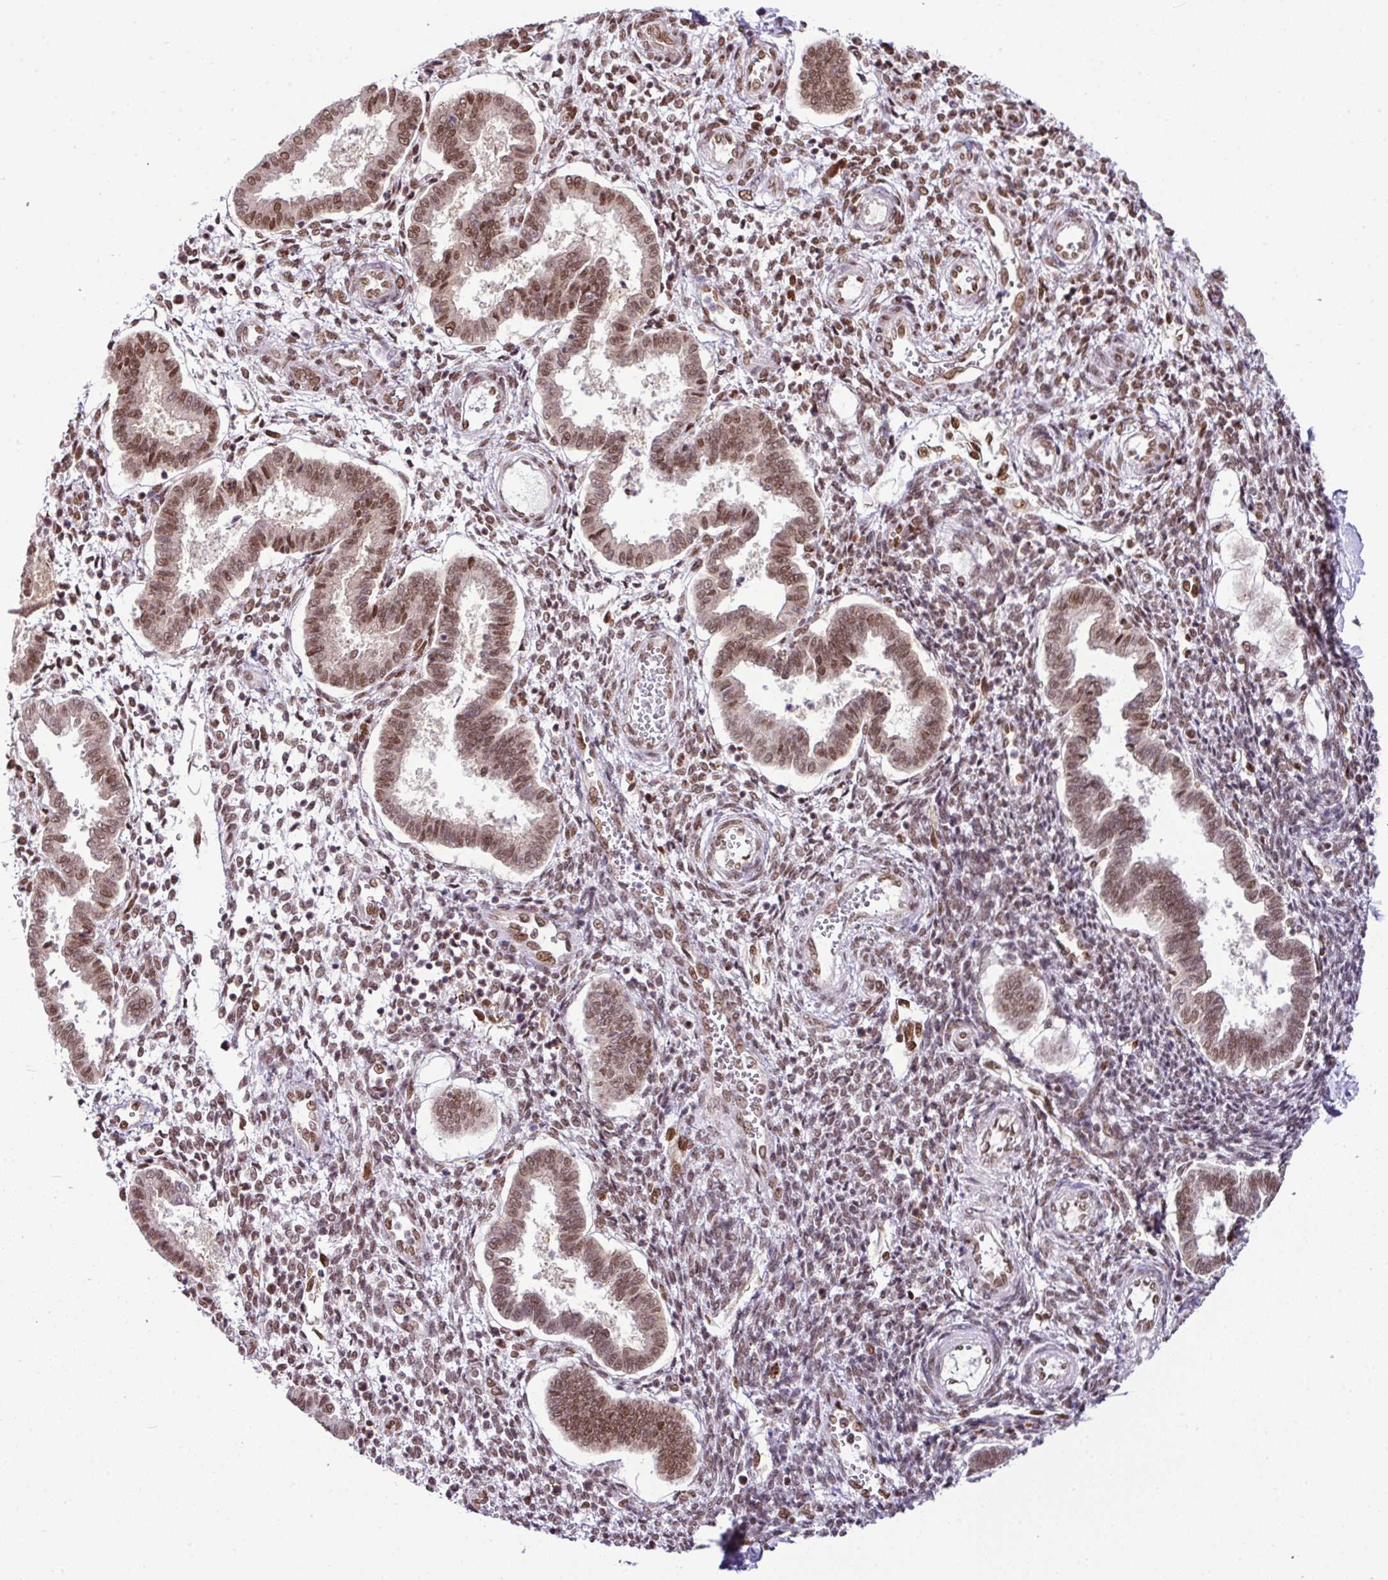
{"staining": {"intensity": "moderate", "quantity": "25%-75%", "location": "nuclear"}, "tissue": "endometrium", "cell_type": "Cells in endometrial stroma", "image_type": "normal", "snomed": [{"axis": "morphology", "description": "Normal tissue, NOS"}, {"axis": "topography", "description": "Endometrium"}], "caption": "Cells in endometrial stroma demonstrate moderate nuclear staining in about 25%-75% of cells in benign endometrium. (IHC, brightfield microscopy, high magnification).", "gene": "PGAP4", "patient": {"sex": "female", "age": 24}}